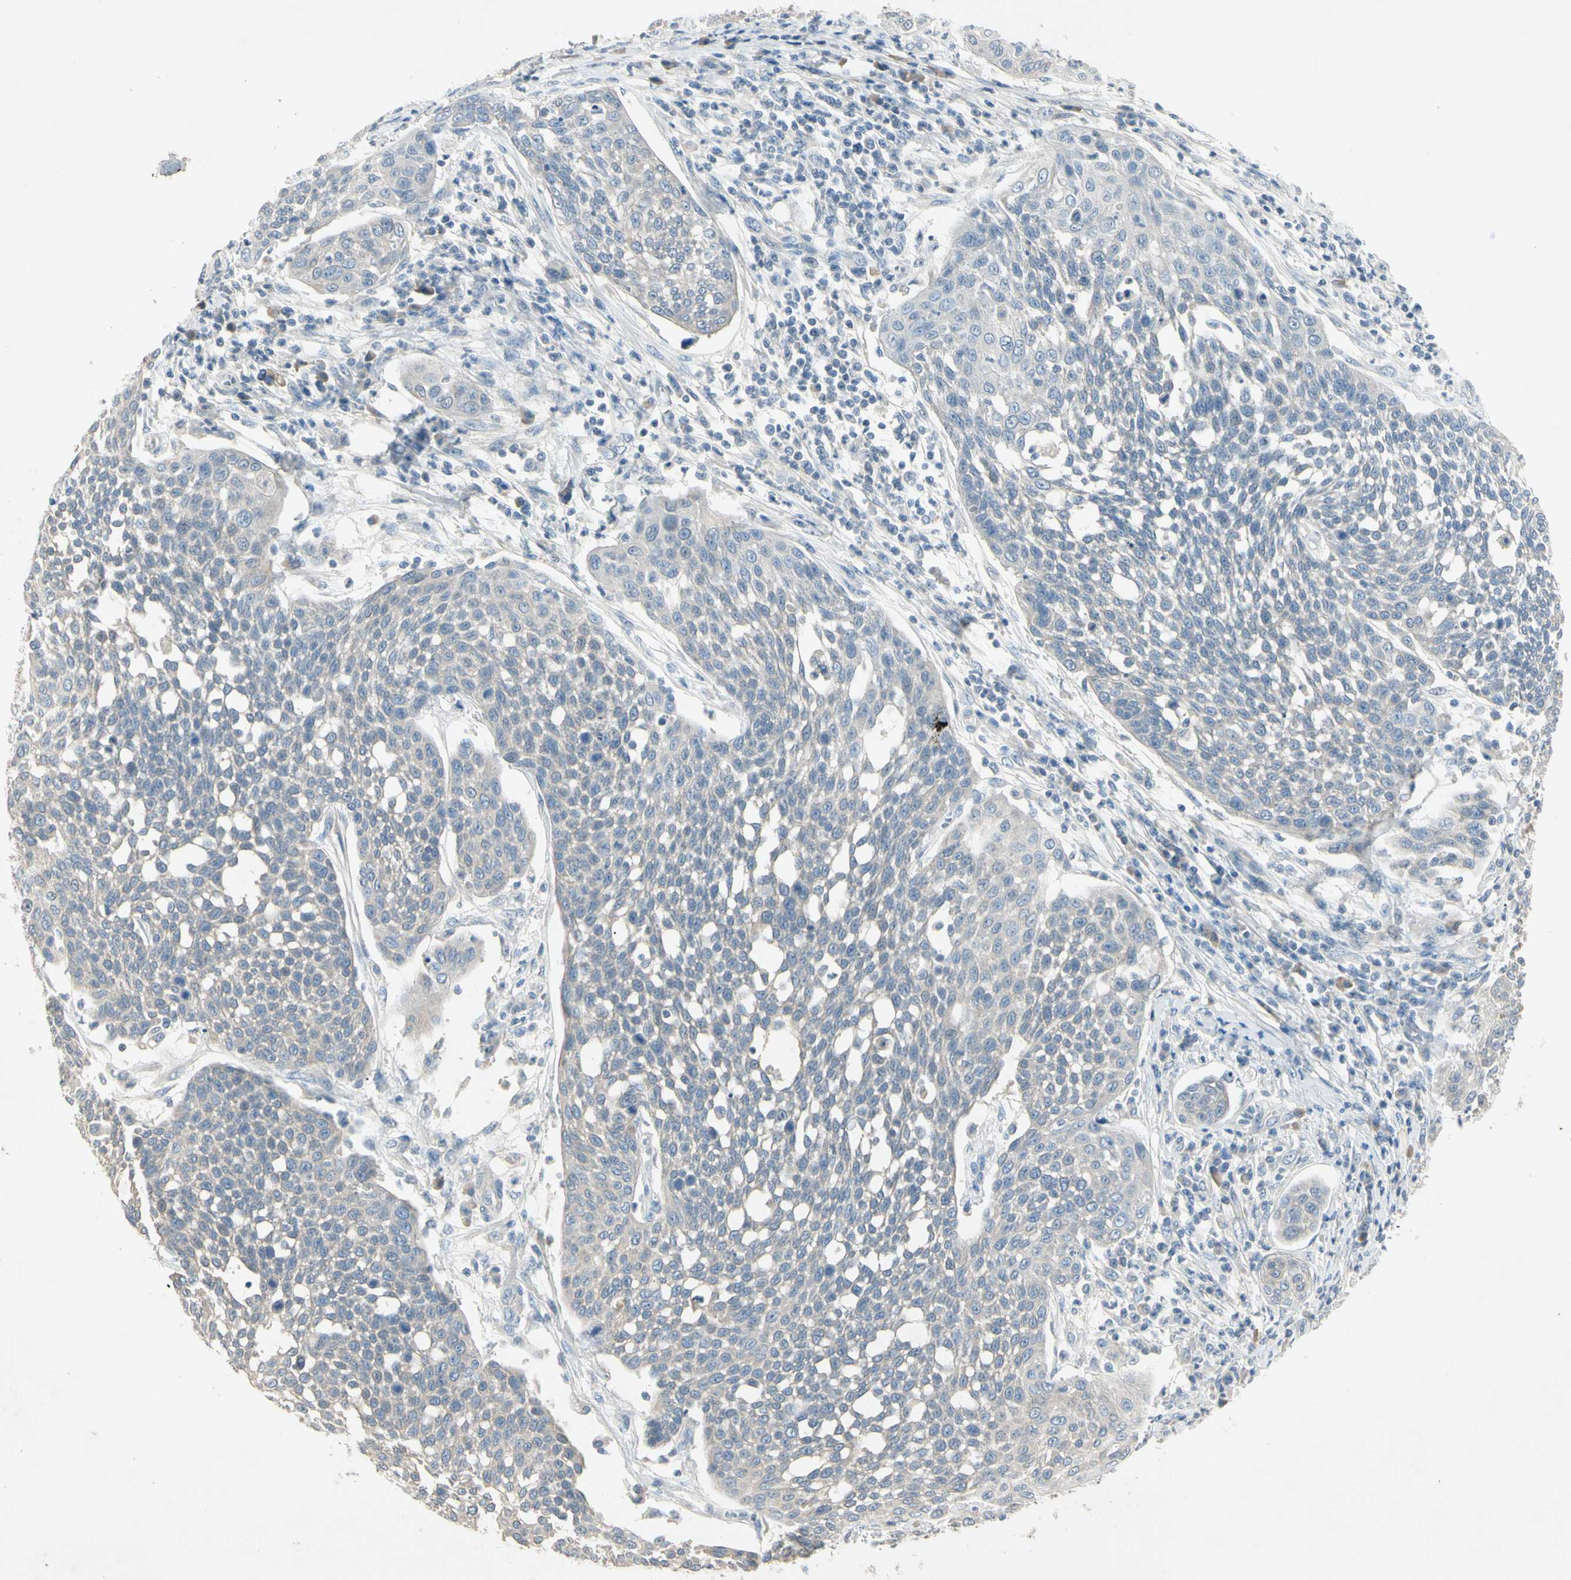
{"staining": {"intensity": "negative", "quantity": "none", "location": "none"}, "tissue": "cervical cancer", "cell_type": "Tumor cells", "image_type": "cancer", "snomed": [{"axis": "morphology", "description": "Squamous cell carcinoma, NOS"}, {"axis": "topography", "description": "Cervix"}], "caption": "The immunohistochemistry (IHC) micrograph has no significant staining in tumor cells of squamous cell carcinoma (cervical) tissue.", "gene": "PRSS21", "patient": {"sex": "female", "age": 34}}